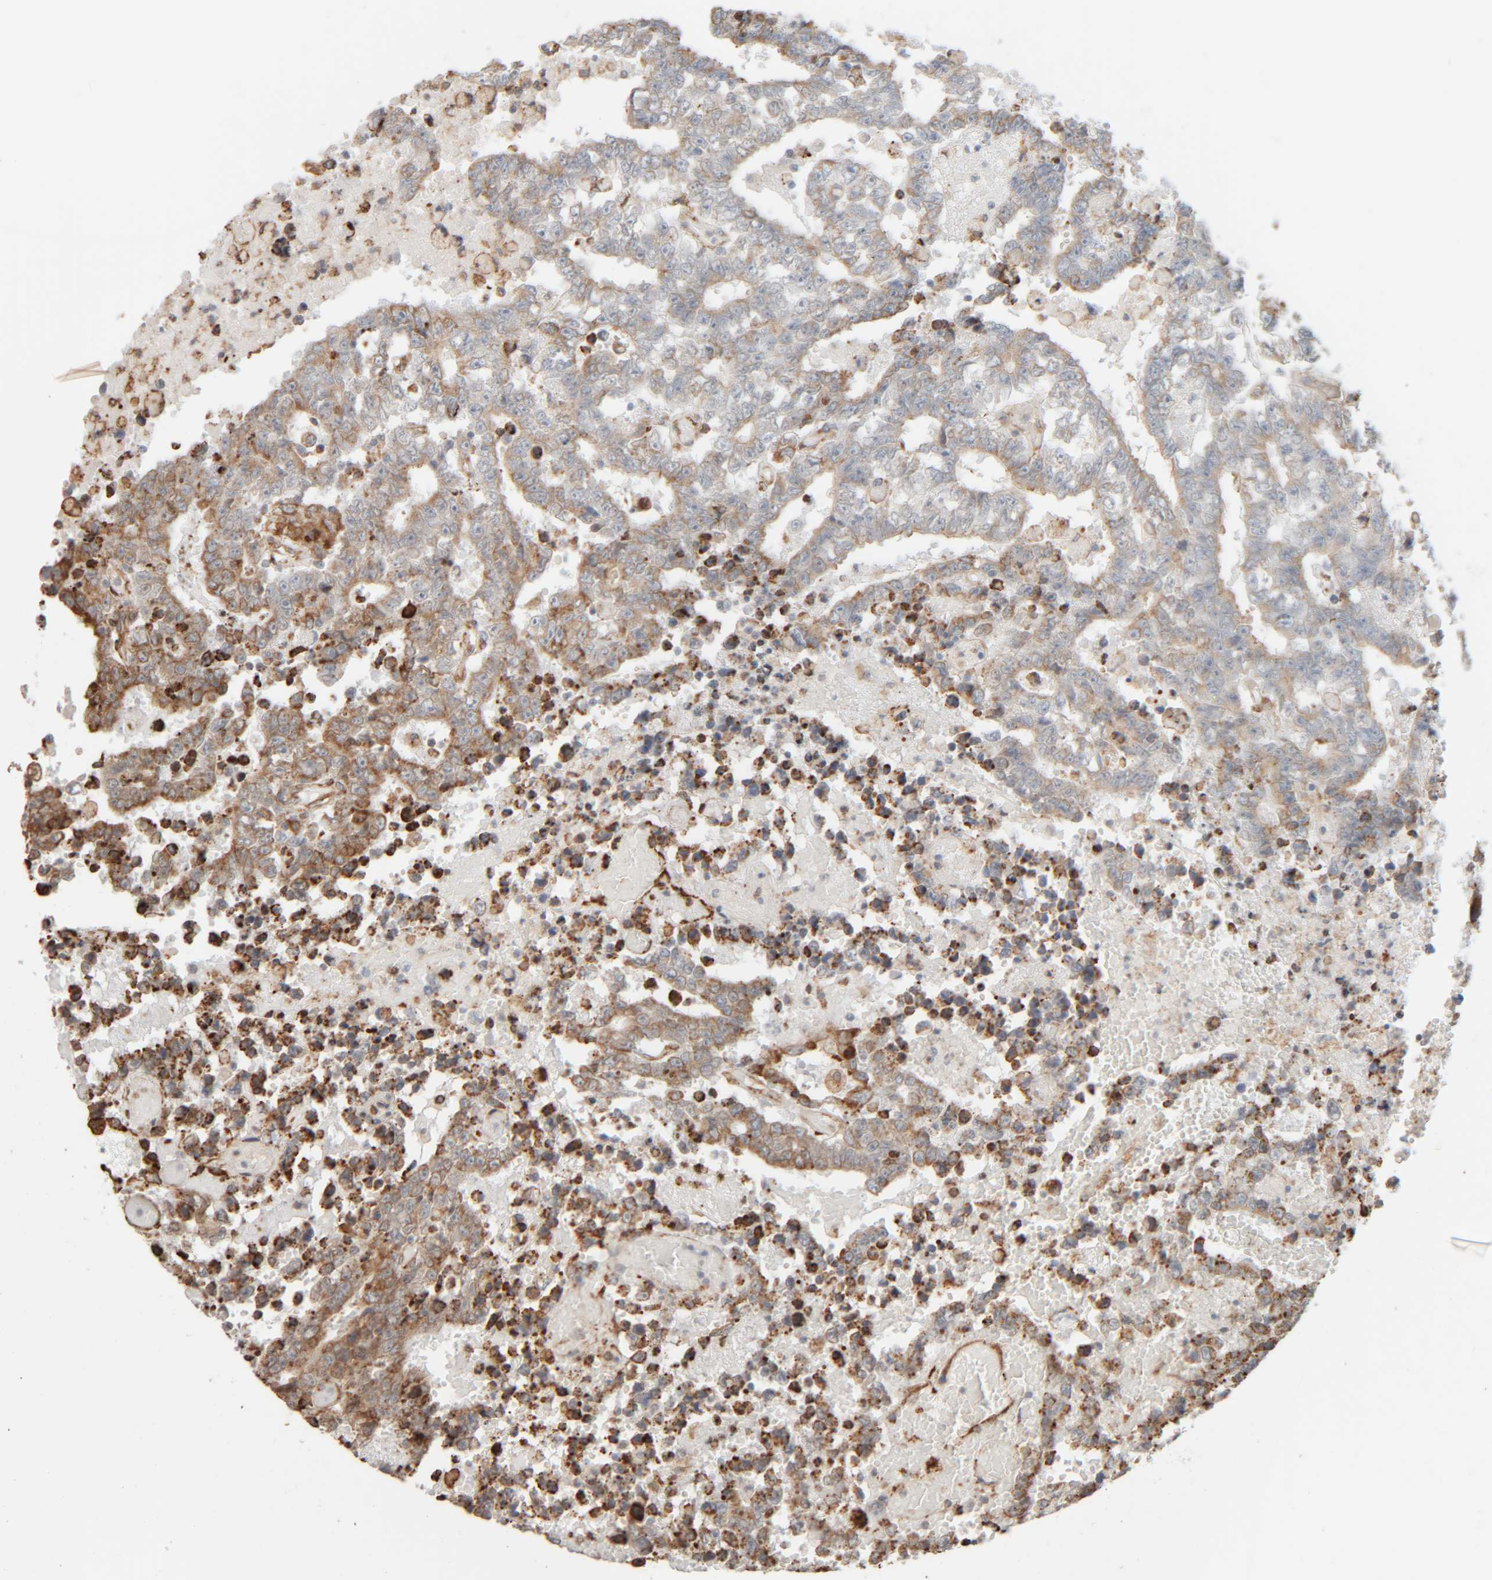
{"staining": {"intensity": "moderate", "quantity": ">75%", "location": "cytoplasmic/membranous"}, "tissue": "testis cancer", "cell_type": "Tumor cells", "image_type": "cancer", "snomed": [{"axis": "morphology", "description": "Carcinoma, Embryonal, NOS"}, {"axis": "topography", "description": "Testis"}], "caption": "Human testis cancer (embryonal carcinoma) stained for a protein (brown) reveals moderate cytoplasmic/membranous positive positivity in about >75% of tumor cells.", "gene": "INTS1", "patient": {"sex": "male", "age": 25}}